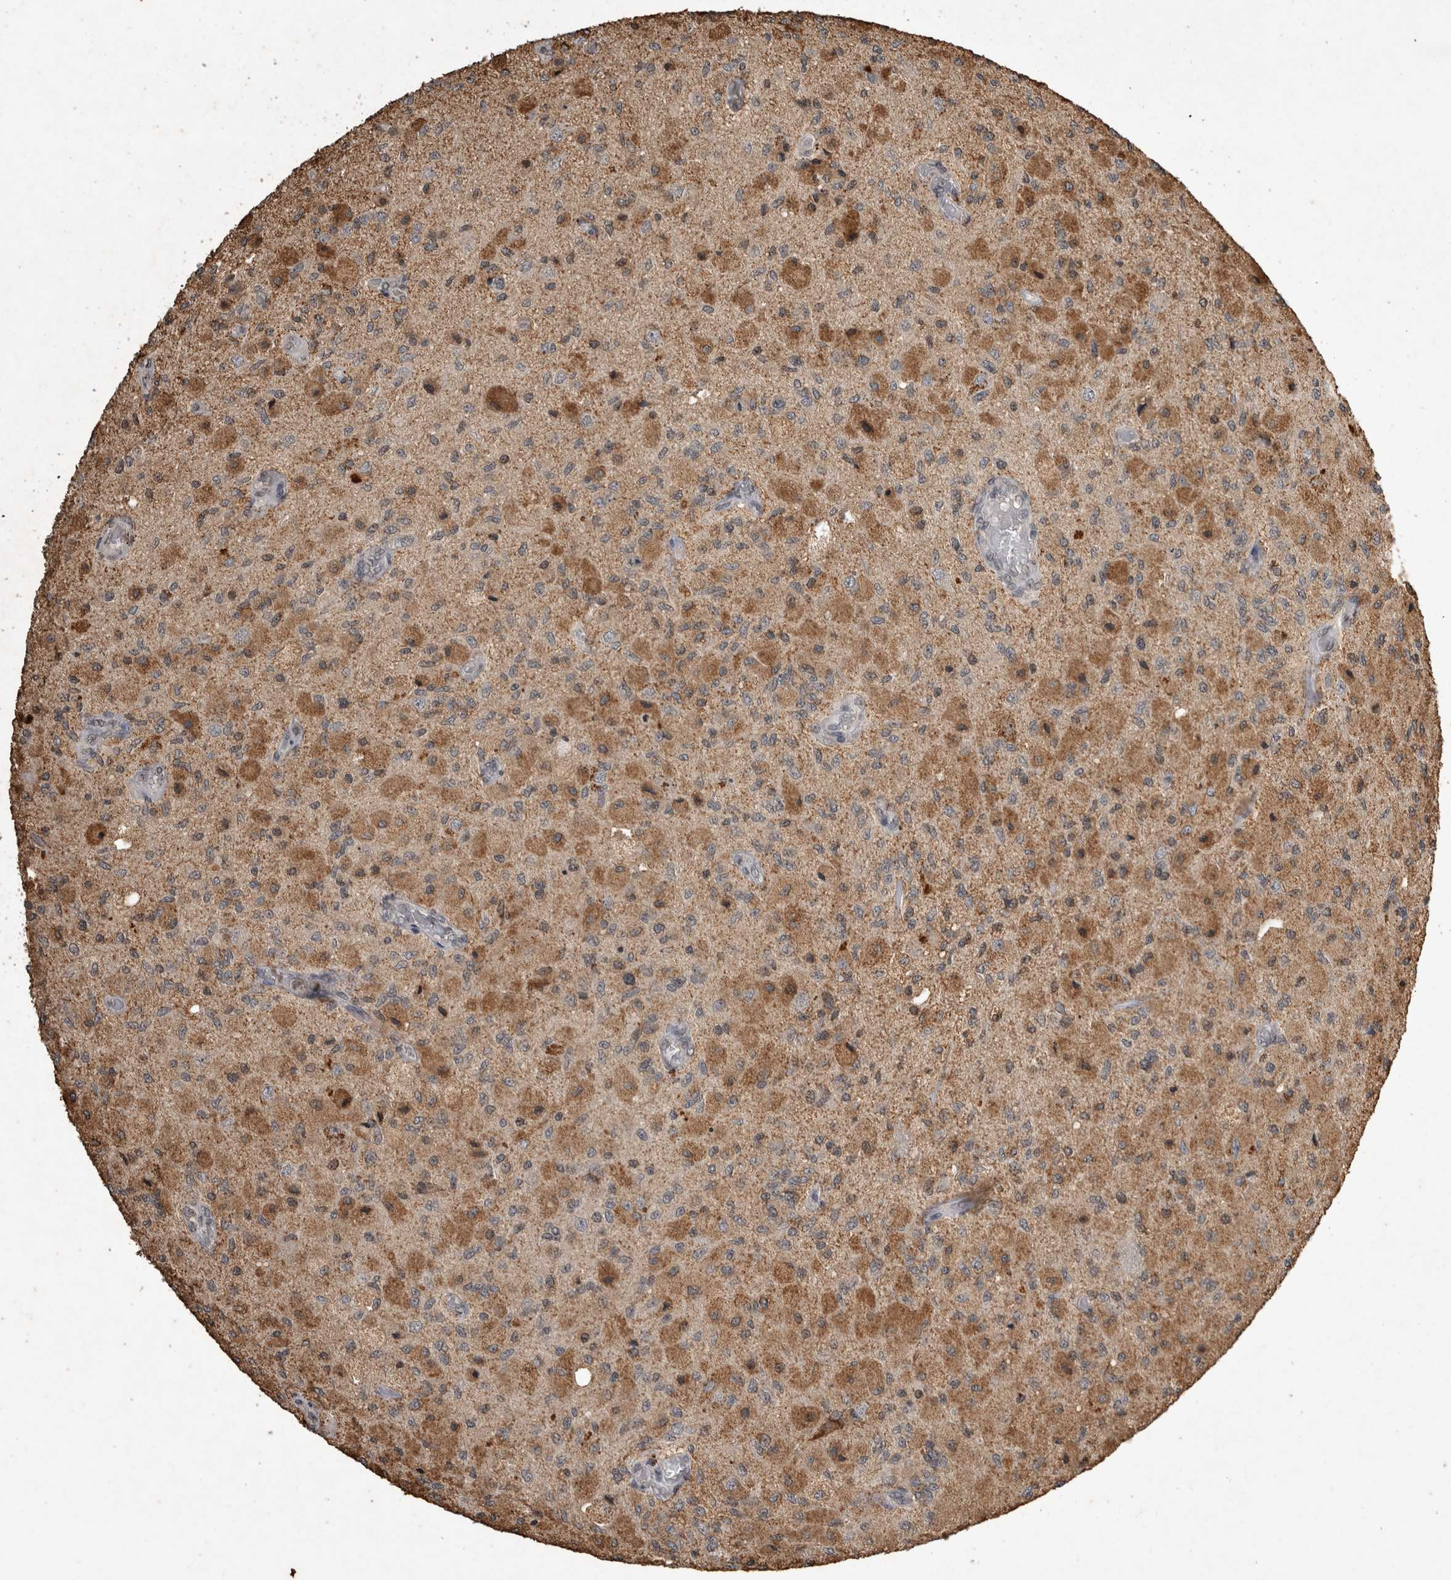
{"staining": {"intensity": "moderate", "quantity": "25%-75%", "location": "cytoplasmic/membranous"}, "tissue": "glioma", "cell_type": "Tumor cells", "image_type": "cancer", "snomed": [{"axis": "morphology", "description": "Normal tissue, NOS"}, {"axis": "morphology", "description": "Glioma, malignant, High grade"}, {"axis": "topography", "description": "Cerebral cortex"}], "caption": "Protein expression by immunohistochemistry (IHC) shows moderate cytoplasmic/membranous expression in approximately 25%-75% of tumor cells in glioma. The staining was performed using DAB, with brown indicating positive protein expression. Nuclei are stained blue with hematoxylin.", "gene": "HRK", "patient": {"sex": "male", "age": 77}}